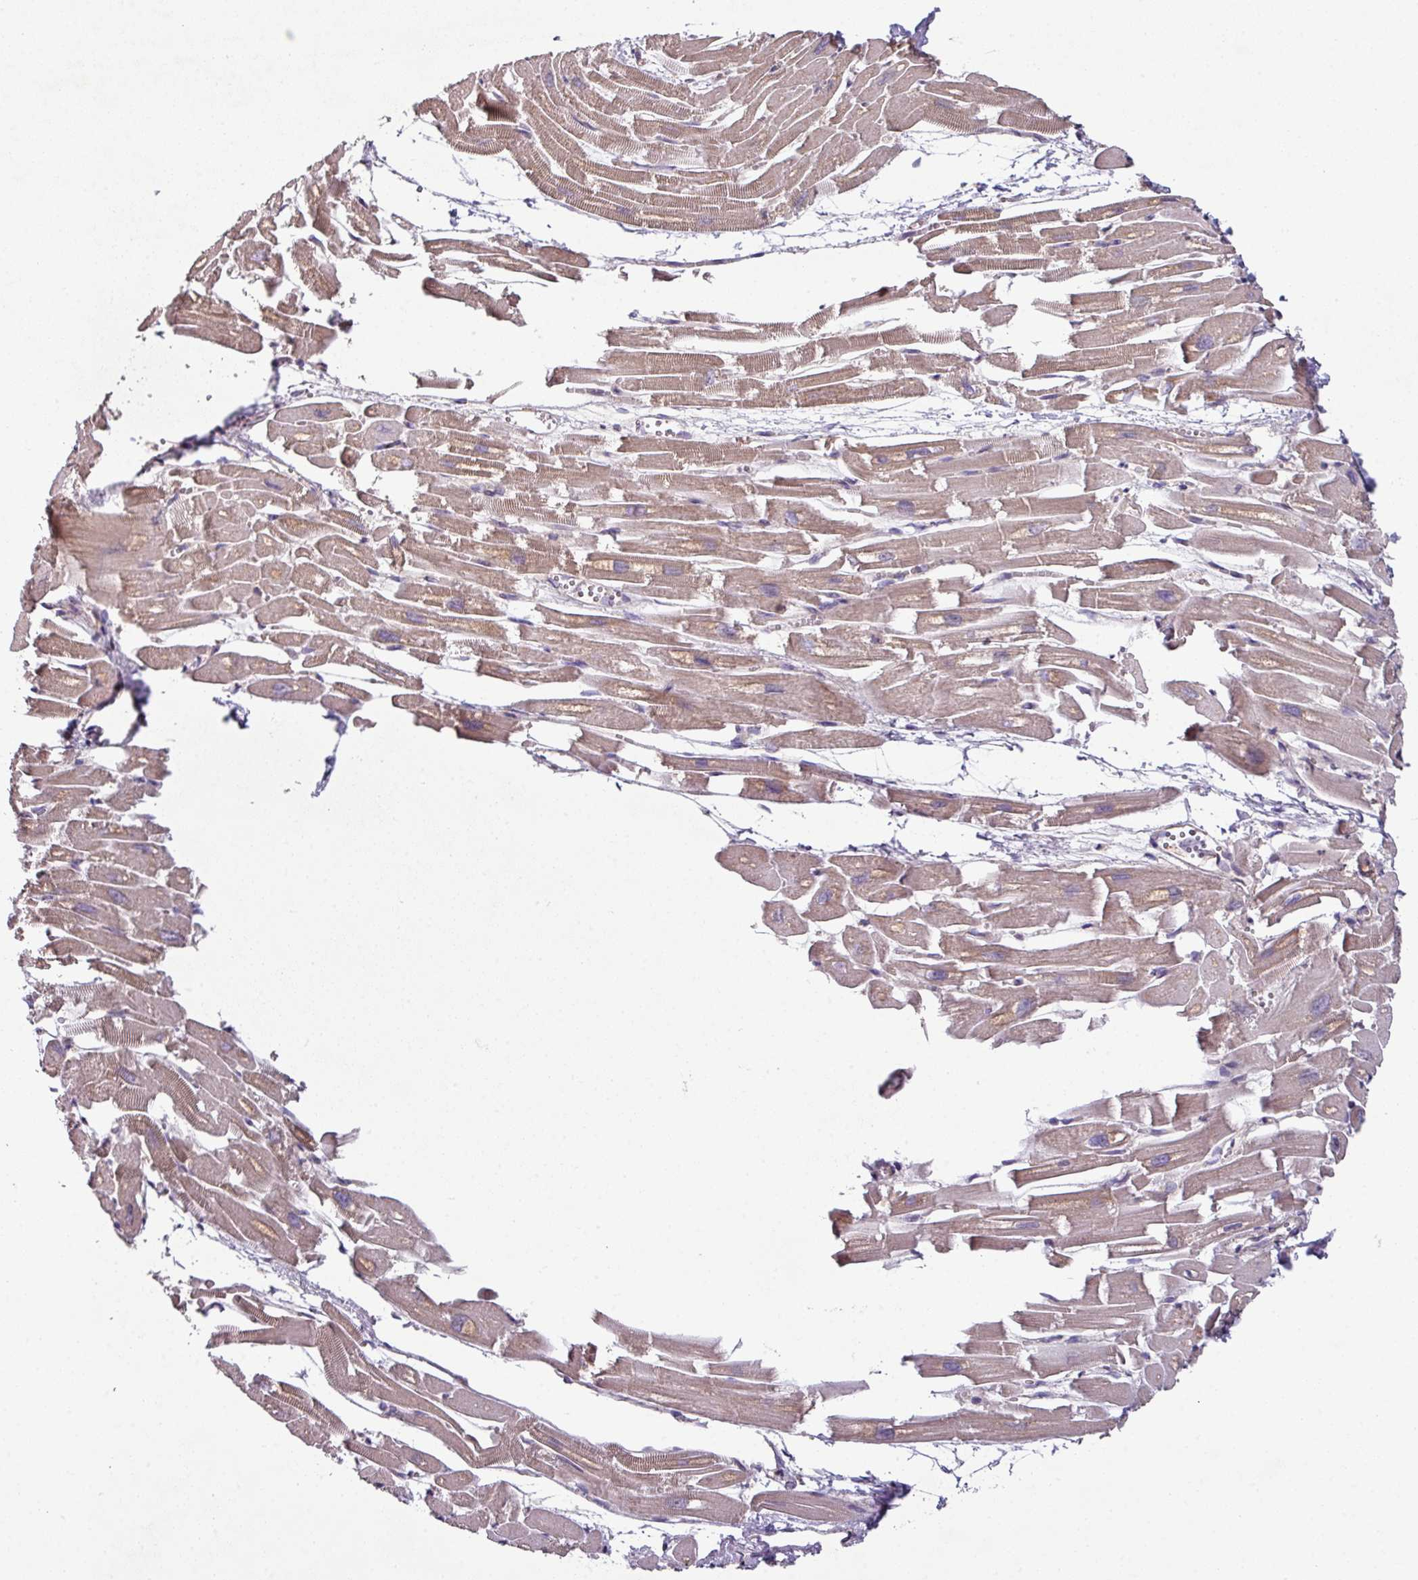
{"staining": {"intensity": "moderate", "quantity": ">75%", "location": "cytoplasmic/membranous"}, "tissue": "heart muscle", "cell_type": "Cardiomyocytes", "image_type": "normal", "snomed": [{"axis": "morphology", "description": "Normal tissue, NOS"}, {"axis": "topography", "description": "Heart"}], "caption": "A high-resolution micrograph shows IHC staining of benign heart muscle, which displays moderate cytoplasmic/membranous positivity in about >75% of cardiomyocytes. Nuclei are stained in blue.", "gene": "LRRC9", "patient": {"sex": "male", "age": 54}}